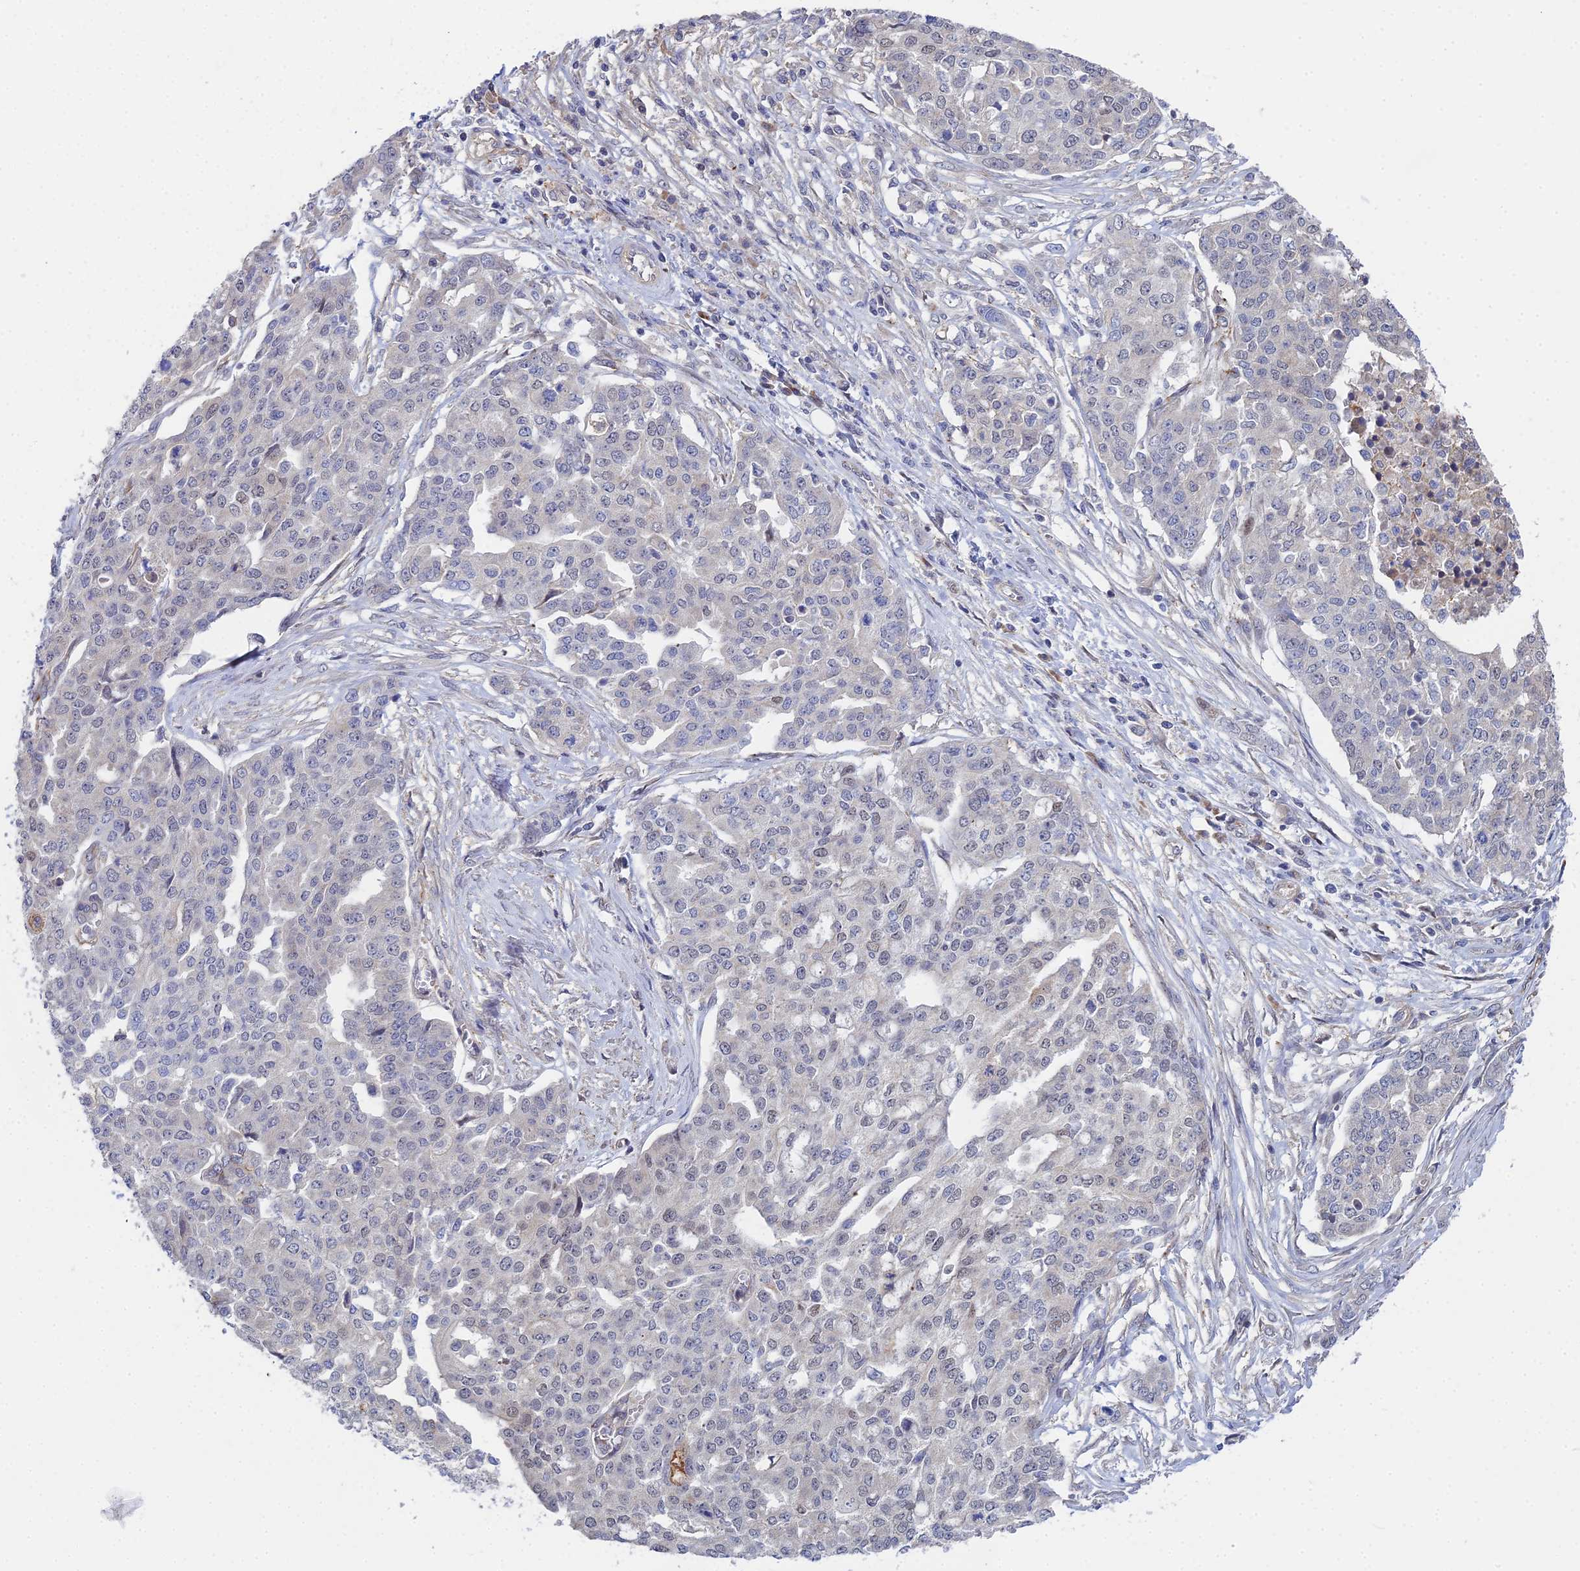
{"staining": {"intensity": "negative", "quantity": "none", "location": "none"}, "tissue": "ovarian cancer", "cell_type": "Tumor cells", "image_type": "cancer", "snomed": [{"axis": "morphology", "description": "Cystadenocarcinoma, serous, NOS"}, {"axis": "topography", "description": "Soft tissue"}, {"axis": "topography", "description": "Ovary"}], "caption": "Ovarian cancer (serous cystadenocarcinoma) was stained to show a protein in brown. There is no significant expression in tumor cells. Brightfield microscopy of IHC stained with DAB (3,3'-diaminobenzidine) (brown) and hematoxylin (blue), captured at high magnification.", "gene": "DNAH14", "patient": {"sex": "female", "age": 57}}